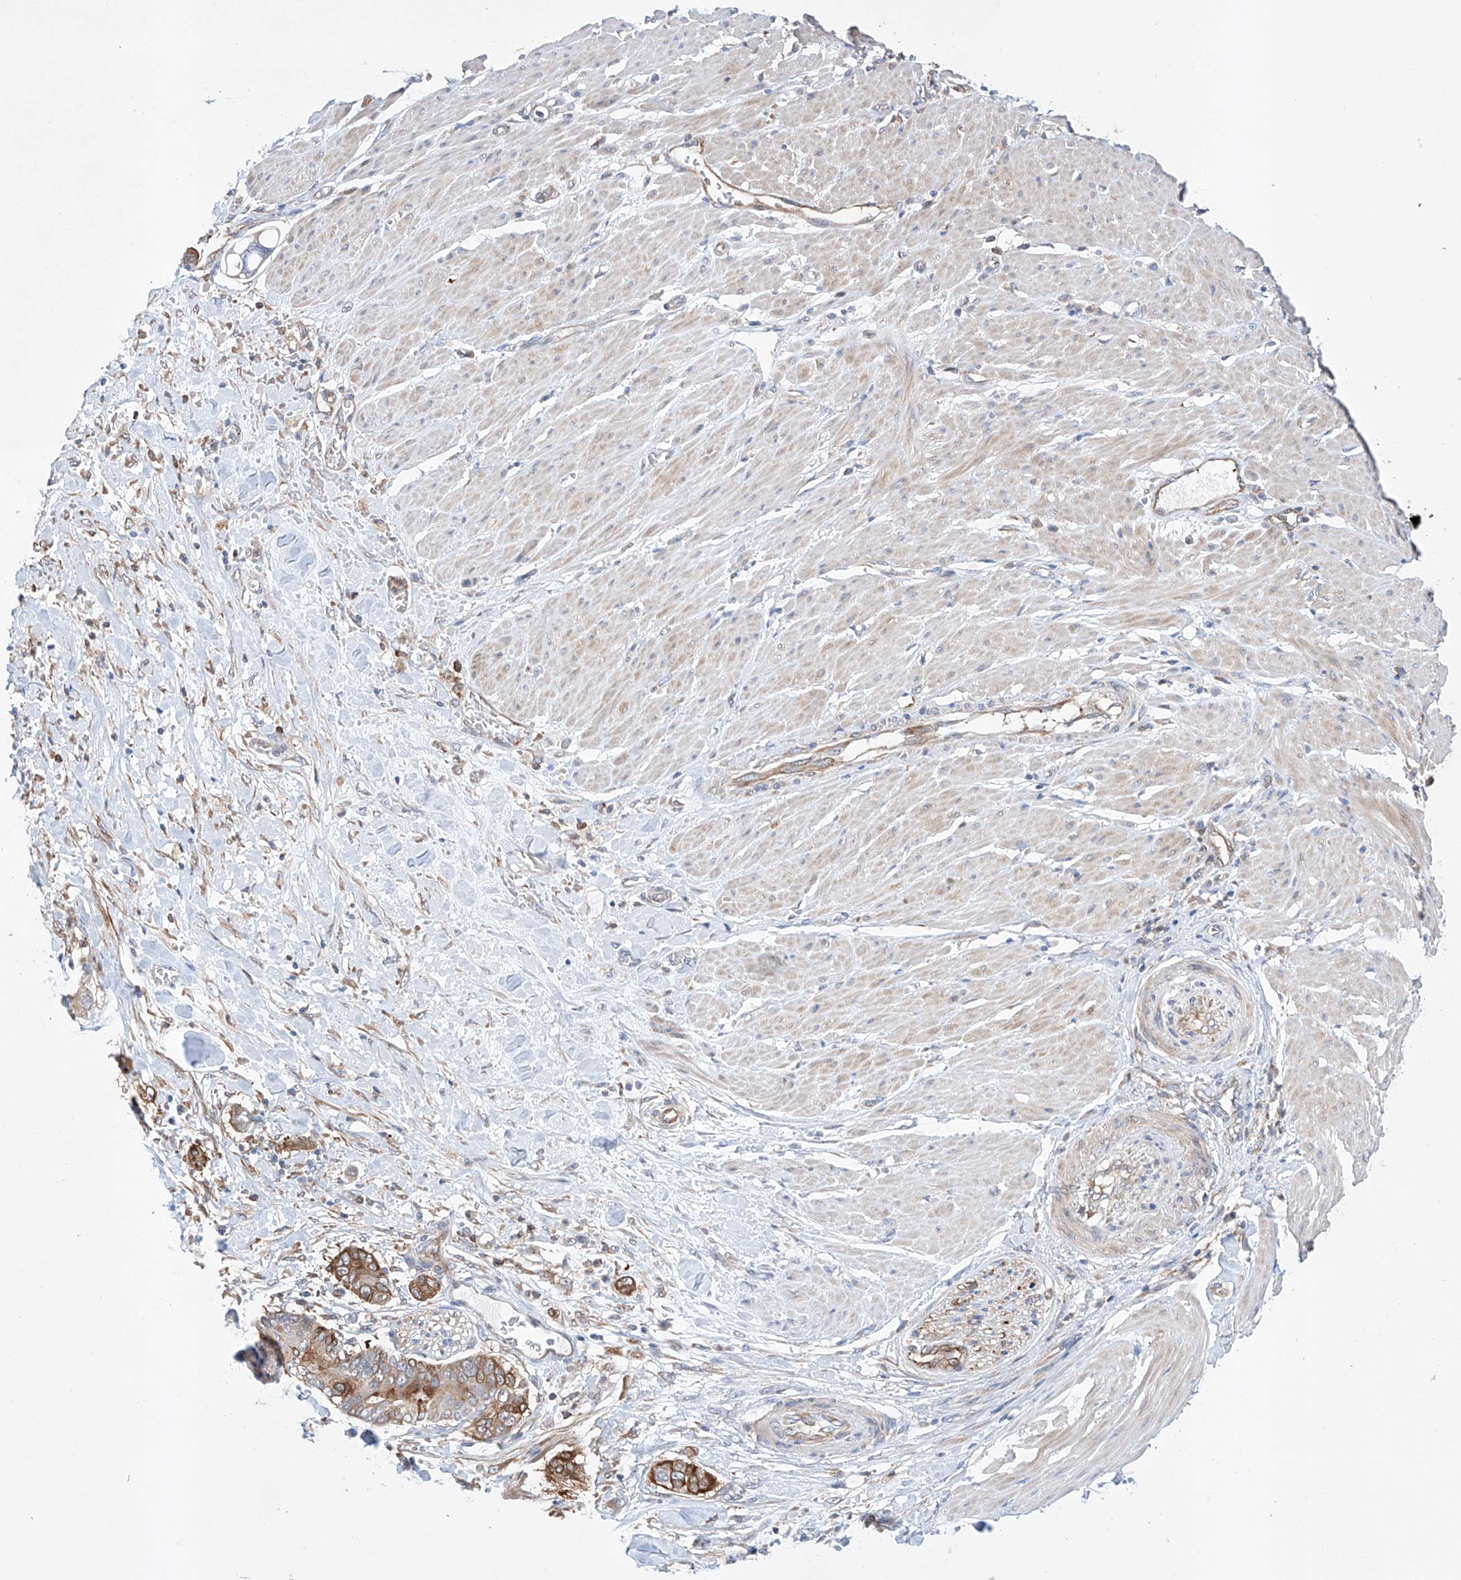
{"staining": {"intensity": "strong", "quantity": ">75%", "location": "cytoplasmic/membranous"}, "tissue": "pancreatic cancer", "cell_type": "Tumor cells", "image_type": "cancer", "snomed": [{"axis": "morphology", "description": "Adenocarcinoma, NOS"}, {"axis": "topography", "description": "Pancreas"}], "caption": "Immunohistochemistry histopathology image of neoplastic tissue: human pancreatic cancer stained using immunohistochemistry exhibits high levels of strong protein expression localized specifically in the cytoplasmic/membranous of tumor cells, appearing as a cytoplasmic/membranous brown color.", "gene": "TIMM23", "patient": {"sex": "male", "age": 68}}